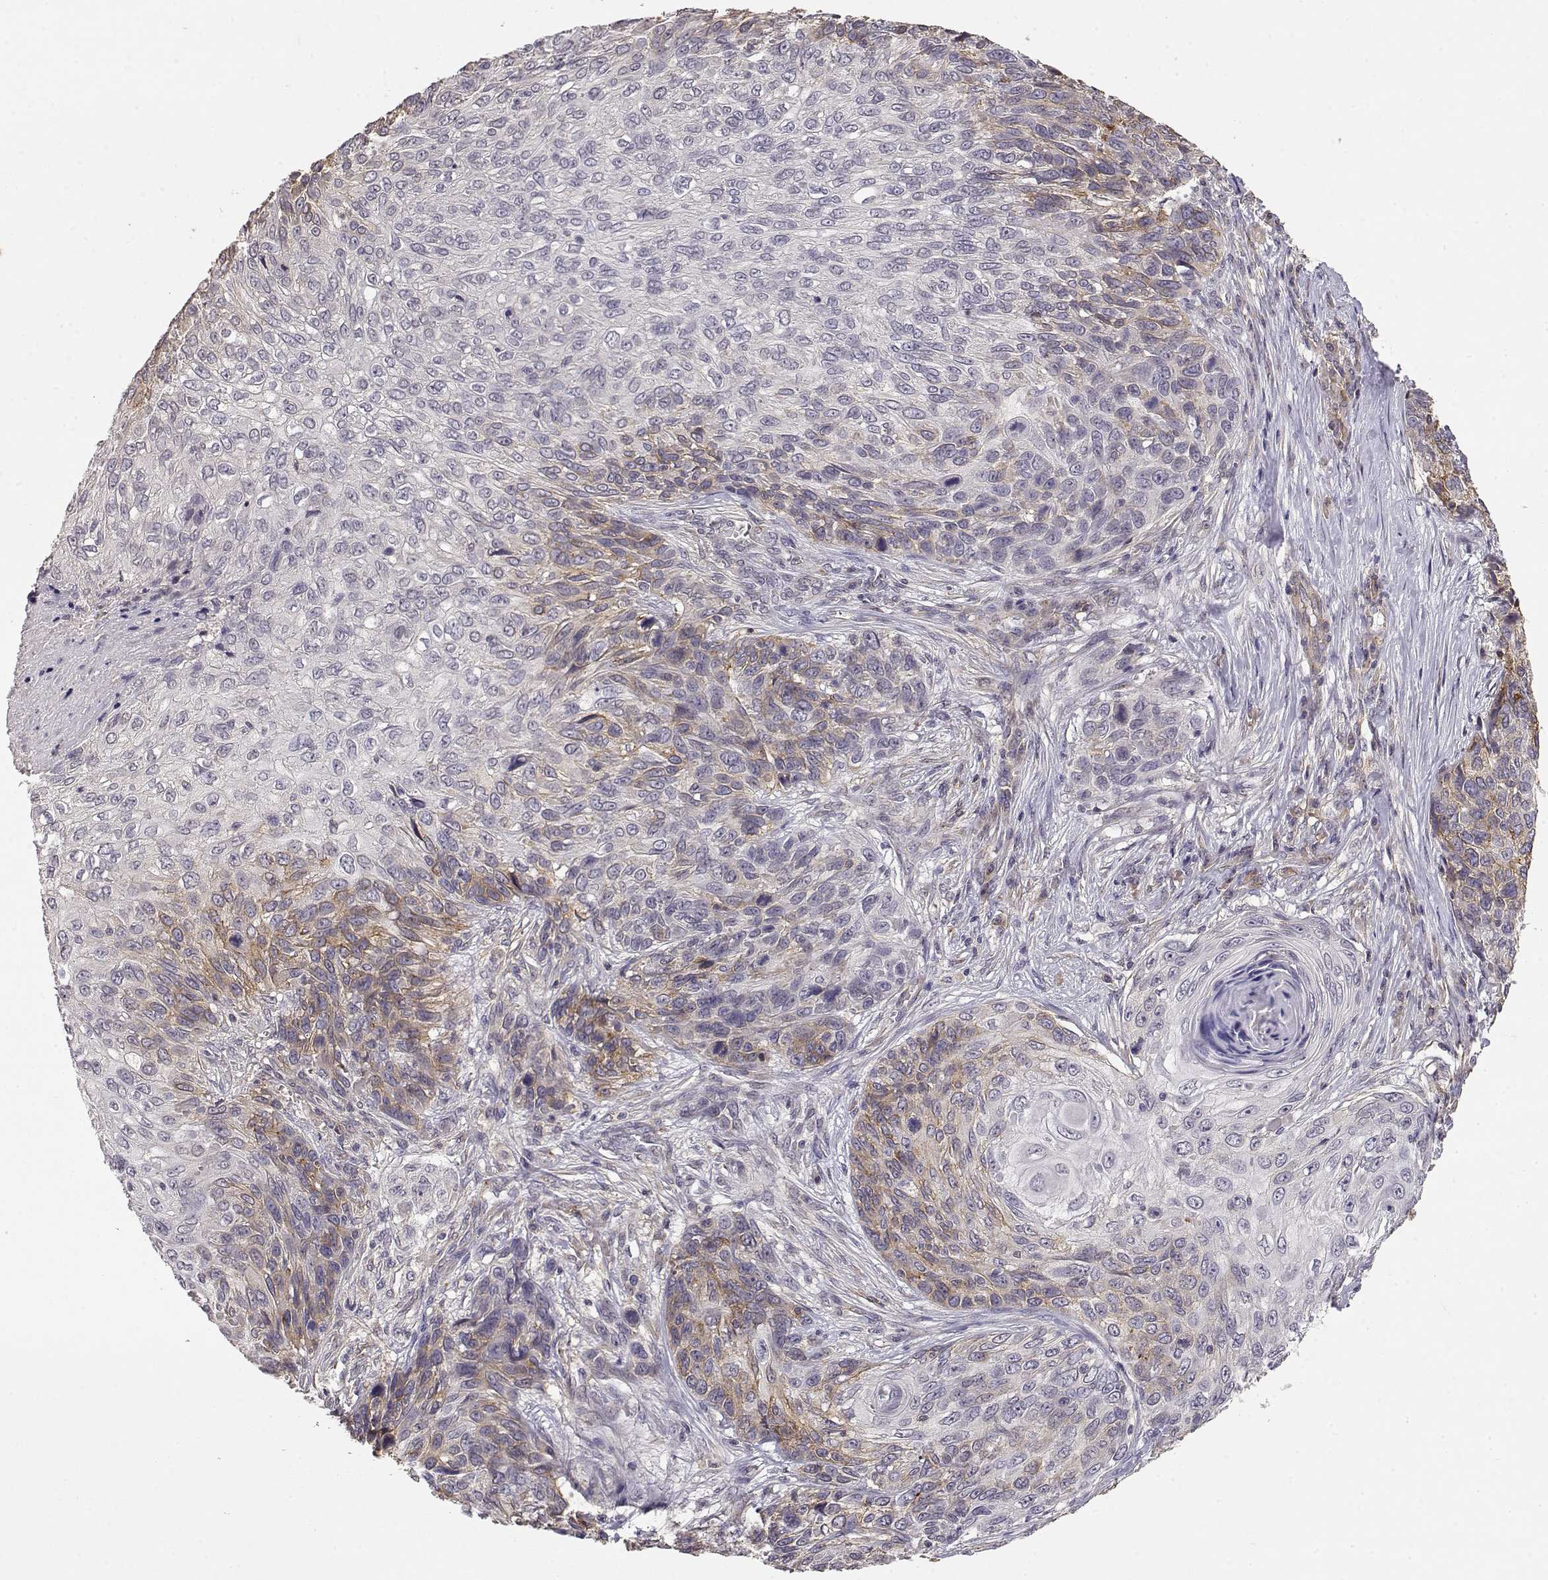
{"staining": {"intensity": "moderate", "quantity": "<25%", "location": "cytoplasmic/membranous"}, "tissue": "skin cancer", "cell_type": "Tumor cells", "image_type": "cancer", "snomed": [{"axis": "morphology", "description": "Squamous cell carcinoma, NOS"}, {"axis": "topography", "description": "Skin"}], "caption": "Skin cancer was stained to show a protein in brown. There is low levels of moderate cytoplasmic/membranous positivity in about <25% of tumor cells.", "gene": "IFITM1", "patient": {"sex": "male", "age": 92}}